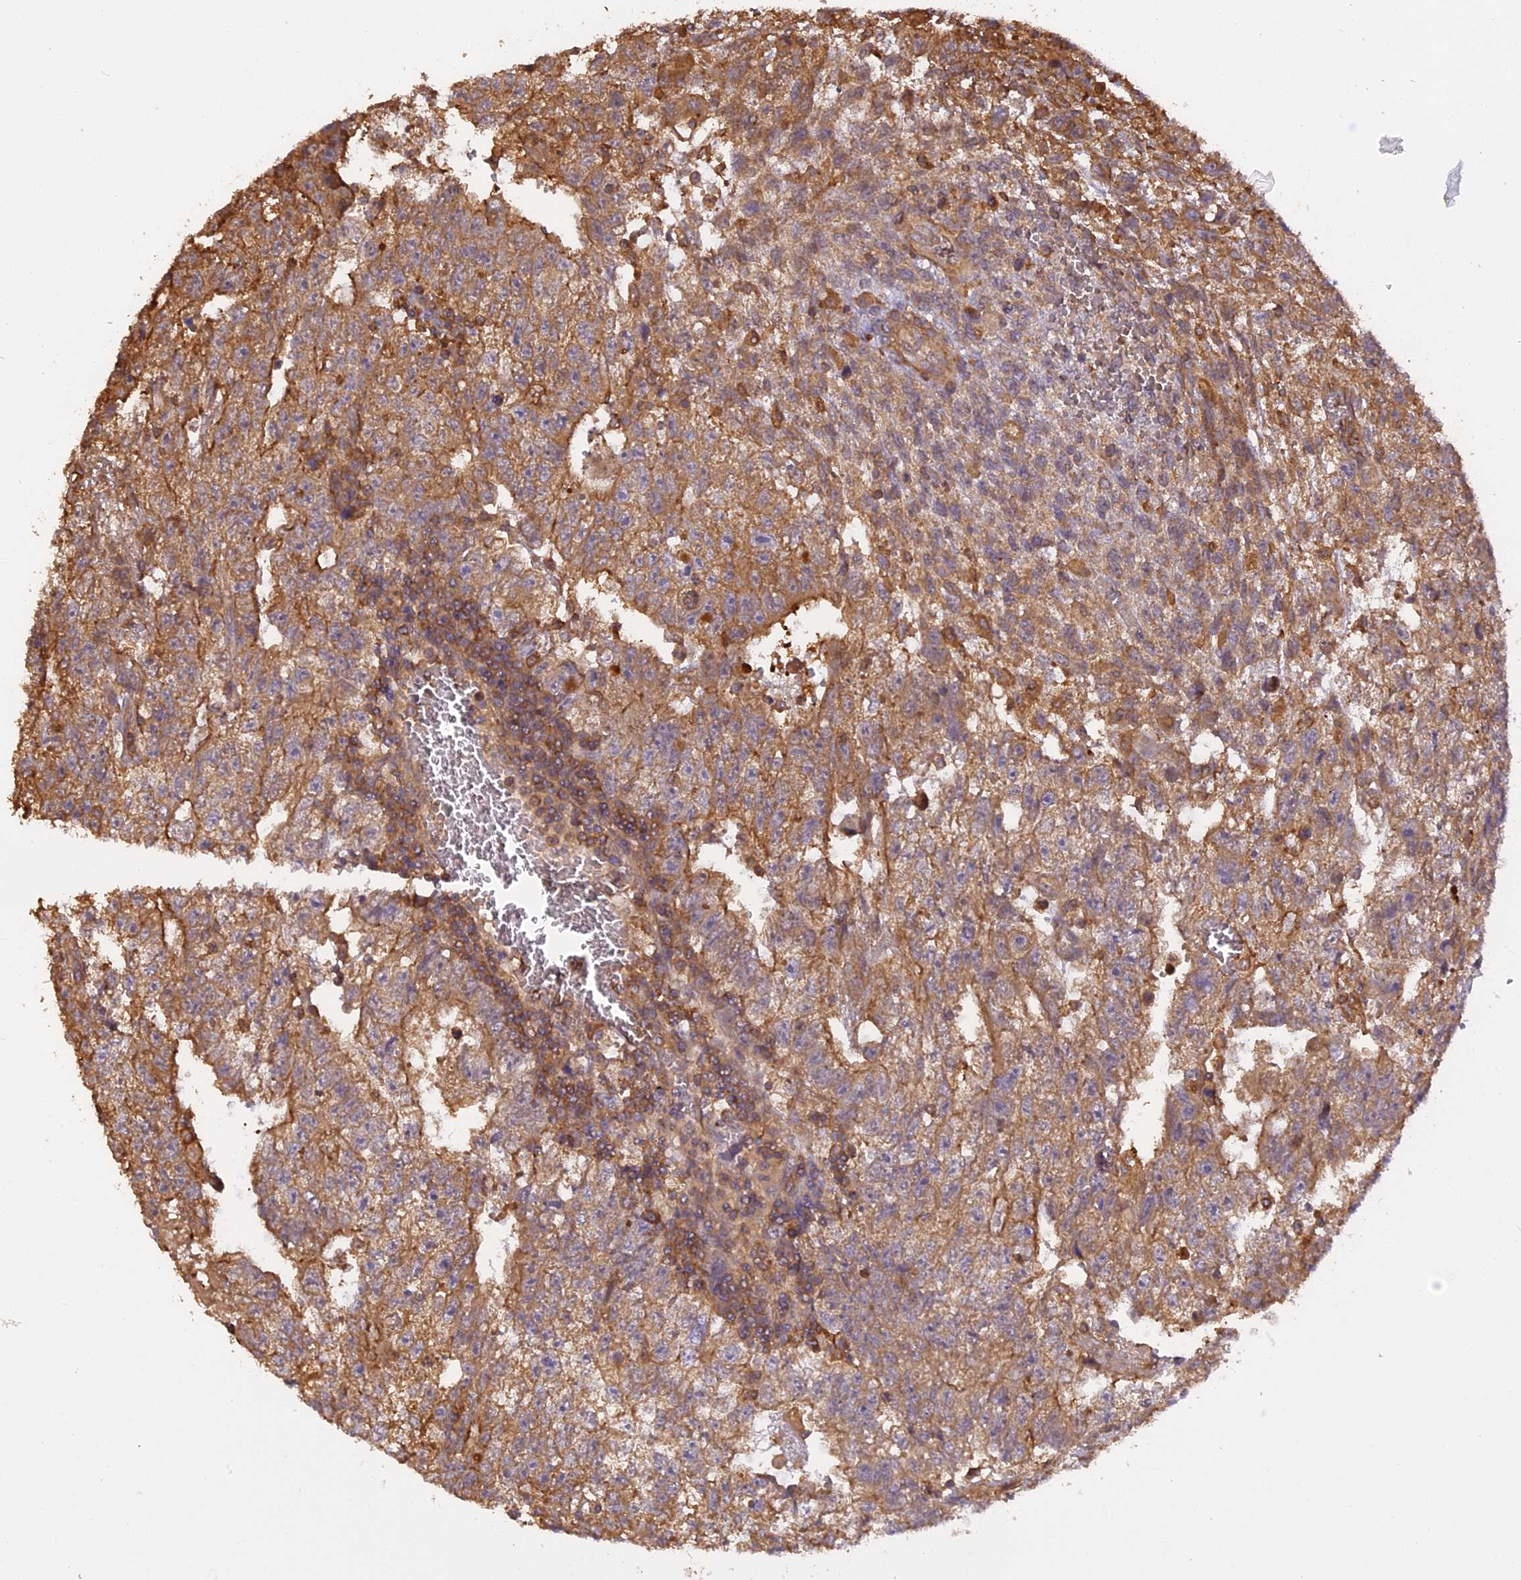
{"staining": {"intensity": "moderate", "quantity": ">75%", "location": "cytoplasmic/membranous"}, "tissue": "testis cancer", "cell_type": "Tumor cells", "image_type": "cancer", "snomed": [{"axis": "morphology", "description": "Carcinoma, Embryonal, NOS"}, {"axis": "topography", "description": "Testis"}], "caption": "Protein staining of embryonal carcinoma (testis) tissue displays moderate cytoplasmic/membranous positivity in approximately >75% of tumor cells.", "gene": "STOML1", "patient": {"sex": "male", "age": 26}}